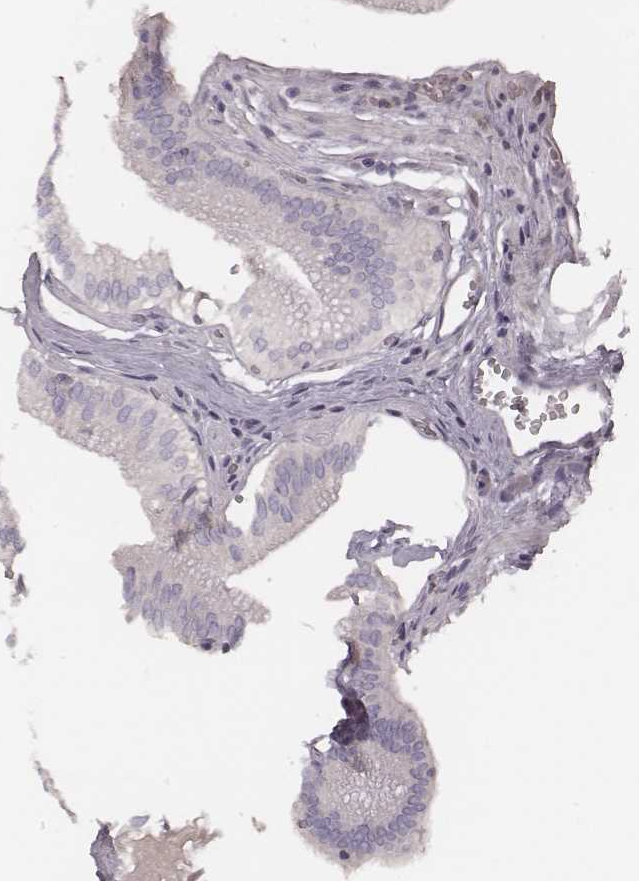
{"staining": {"intensity": "negative", "quantity": "none", "location": "none"}, "tissue": "gallbladder", "cell_type": "Glandular cells", "image_type": "normal", "snomed": [{"axis": "morphology", "description": "Normal tissue, NOS"}, {"axis": "topography", "description": "Gallbladder"}, {"axis": "topography", "description": "Peripheral nerve tissue"}], "caption": "Immunohistochemistry image of unremarkable gallbladder: gallbladder stained with DAB (3,3'-diaminobenzidine) exhibits no significant protein positivity in glandular cells.", "gene": "MSX1", "patient": {"sex": "male", "age": 17}}